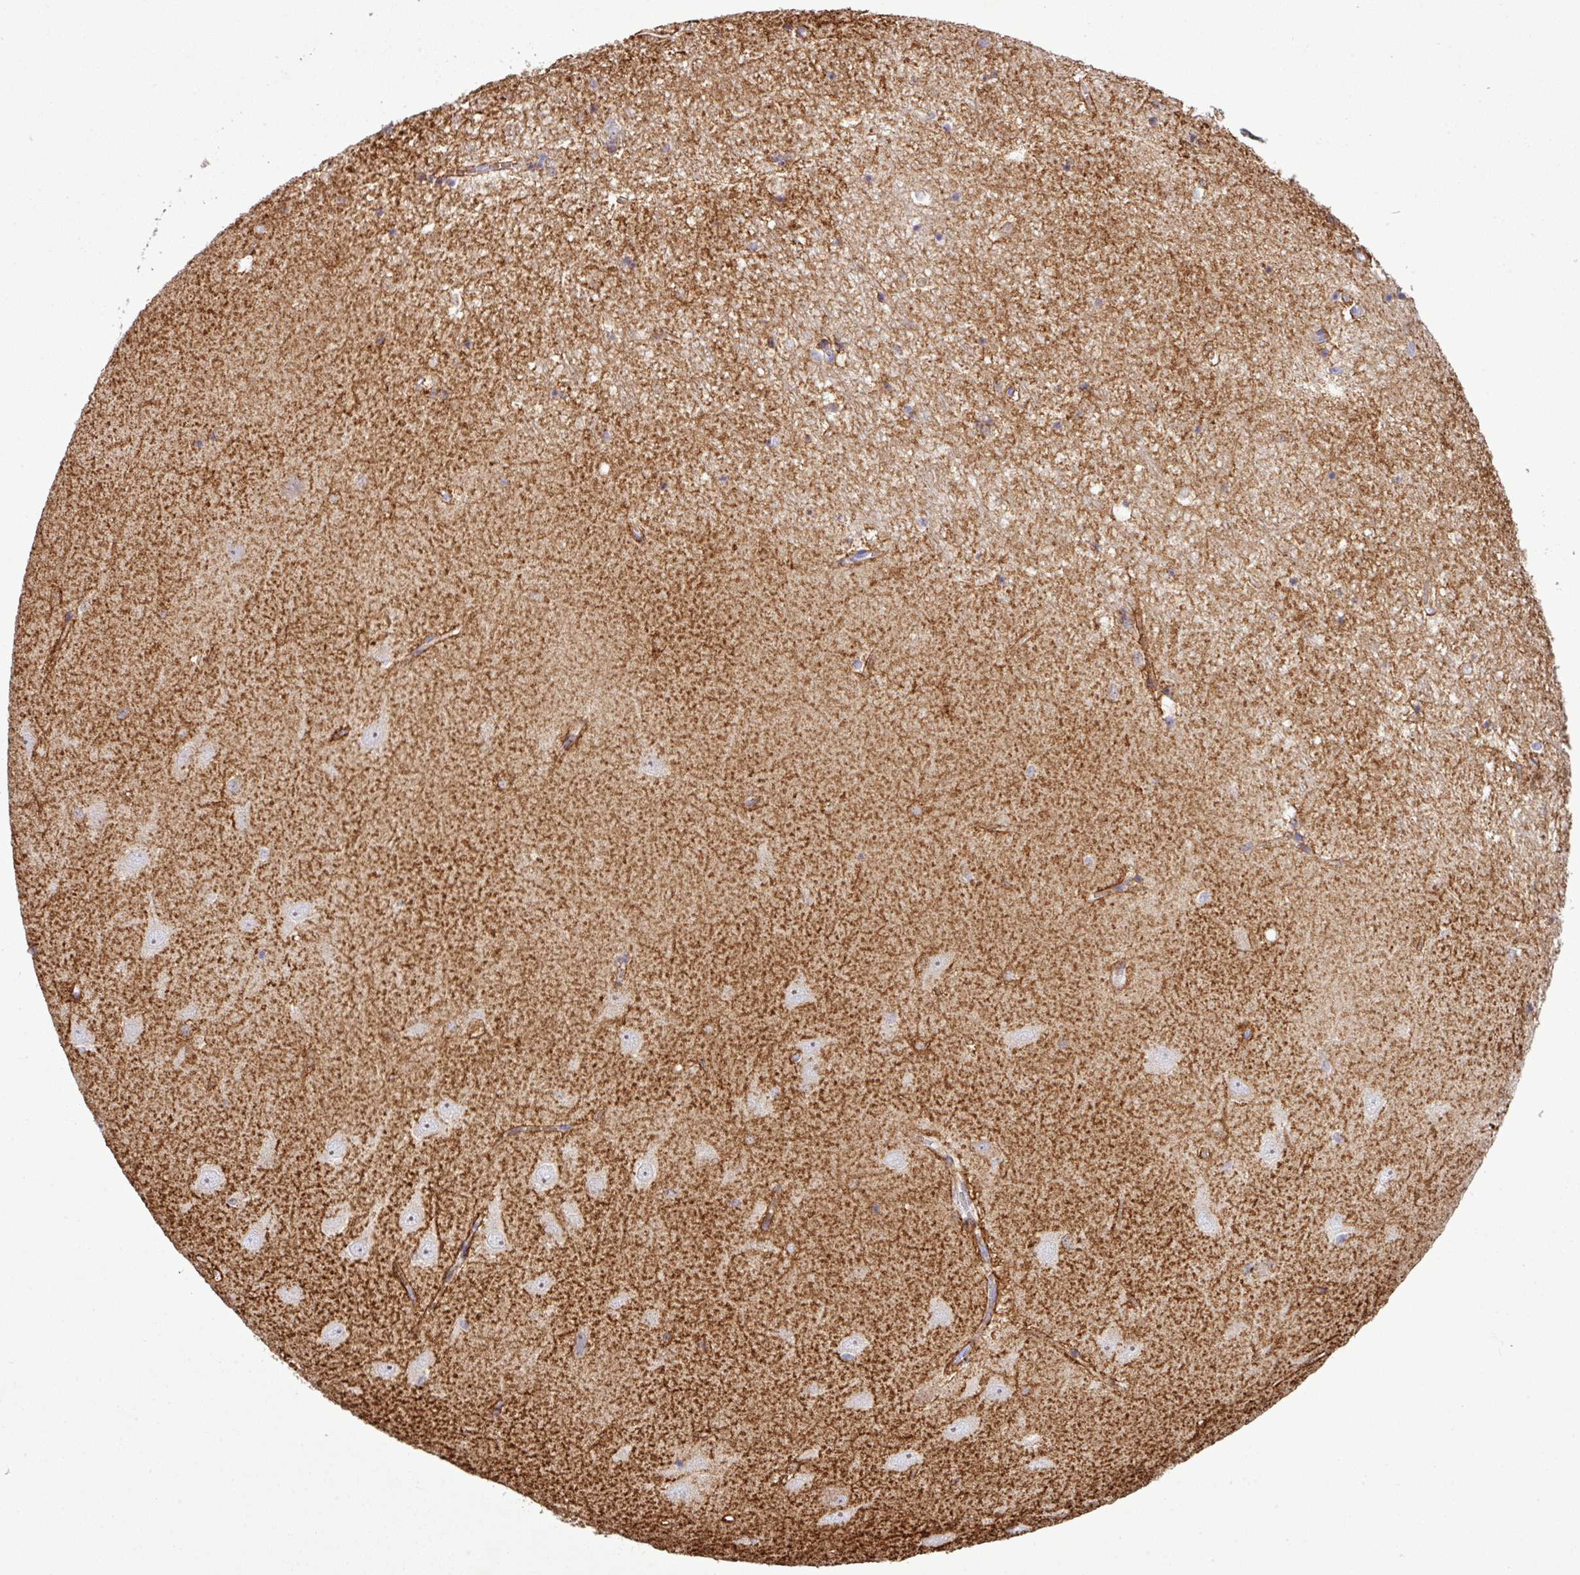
{"staining": {"intensity": "negative", "quantity": "none", "location": "none"}, "tissue": "hippocampus", "cell_type": "Glial cells", "image_type": "normal", "snomed": [{"axis": "morphology", "description": "Normal tissue, NOS"}, {"axis": "topography", "description": "Hippocampus"}], "caption": "This micrograph is of benign hippocampus stained with immunohistochemistry (IHC) to label a protein in brown with the nuclei are counter-stained blue. There is no positivity in glial cells.", "gene": "CFAP97", "patient": {"sex": "female", "age": 64}}